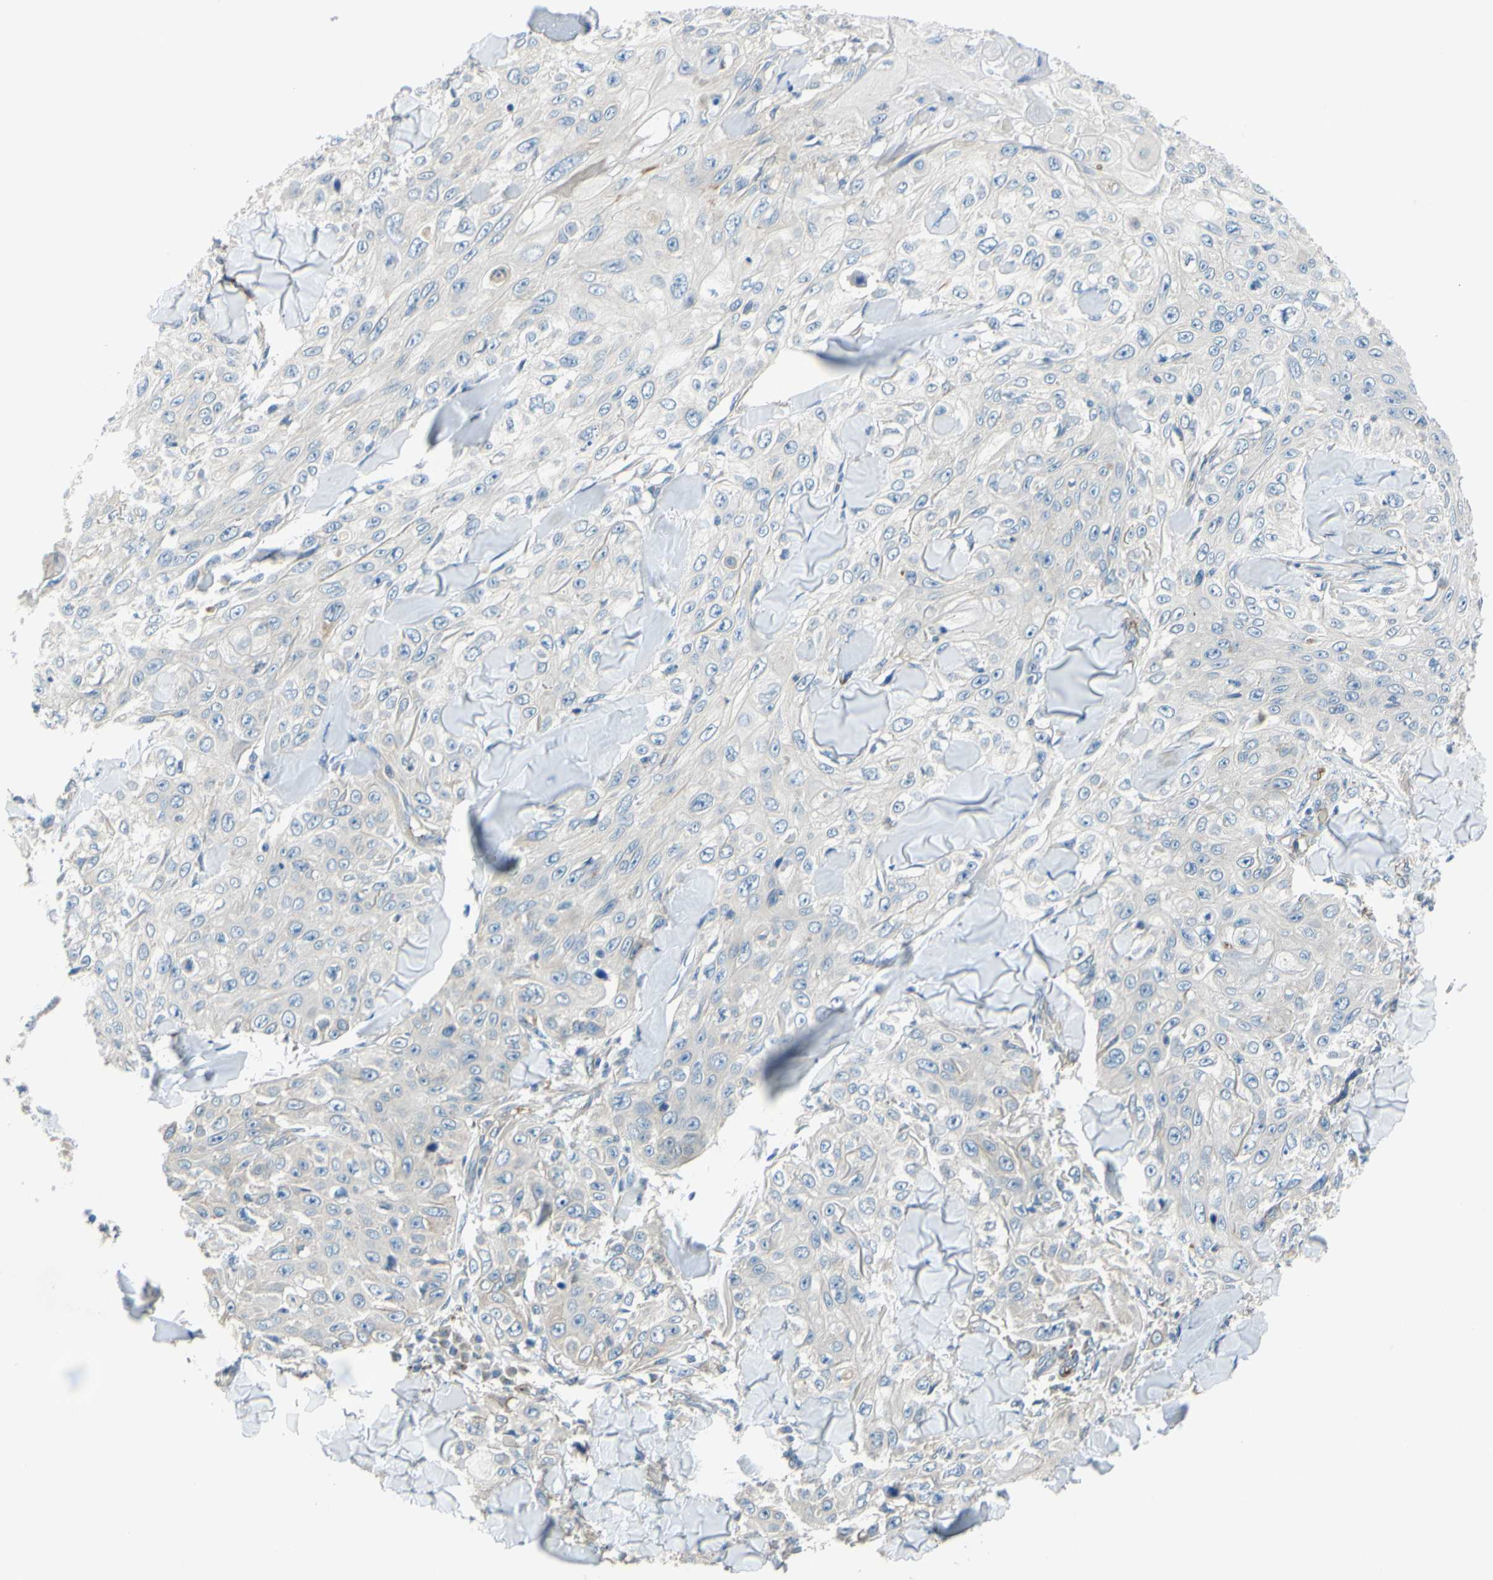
{"staining": {"intensity": "negative", "quantity": "none", "location": "none"}, "tissue": "skin cancer", "cell_type": "Tumor cells", "image_type": "cancer", "snomed": [{"axis": "morphology", "description": "Squamous cell carcinoma, NOS"}, {"axis": "topography", "description": "Skin"}], "caption": "This is an IHC micrograph of human skin cancer (squamous cell carcinoma). There is no staining in tumor cells.", "gene": "ARHGAP1", "patient": {"sex": "male", "age": 86}}